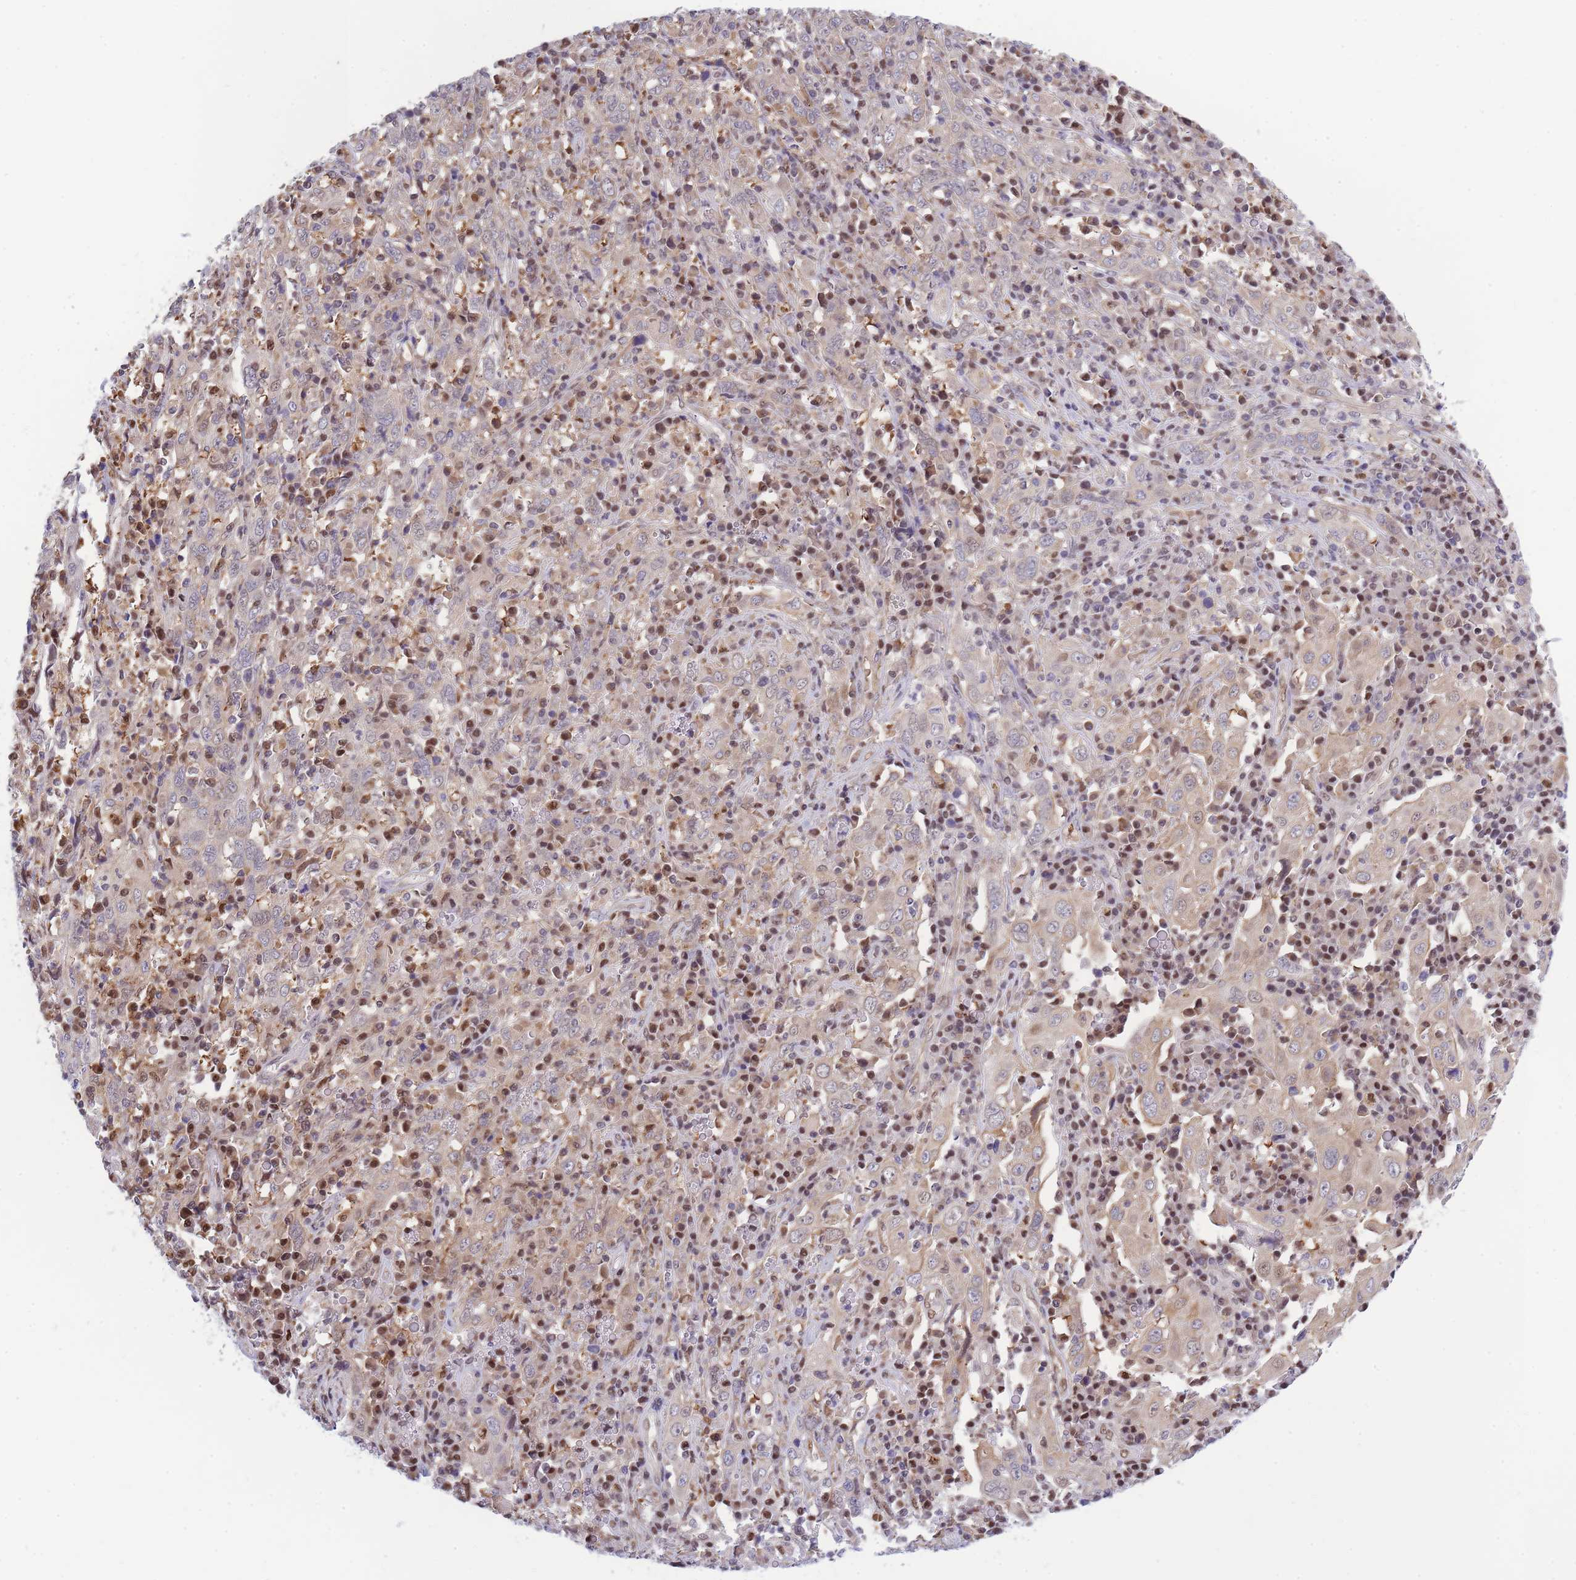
{"staining": {"intensity": "weak", "quantity": "<25%", "location": "cytoplasmic/membranous"}, "tissue": "cervical cancer", "cell_type": "Tumor cells", "image_type": "cancer", "snomed": [{"axis": "morphology", "description": "Squamous cell carcinoma, NOS"}, {"axis": "topography", "description": "Cervix"}], "caption": "This is an IHC histopathology image of human squamous cell carcinoma (cervical). There is no expression in tumor cells.", "gene": "CRACD", "patient": {"sex": "female", "age": 46}}